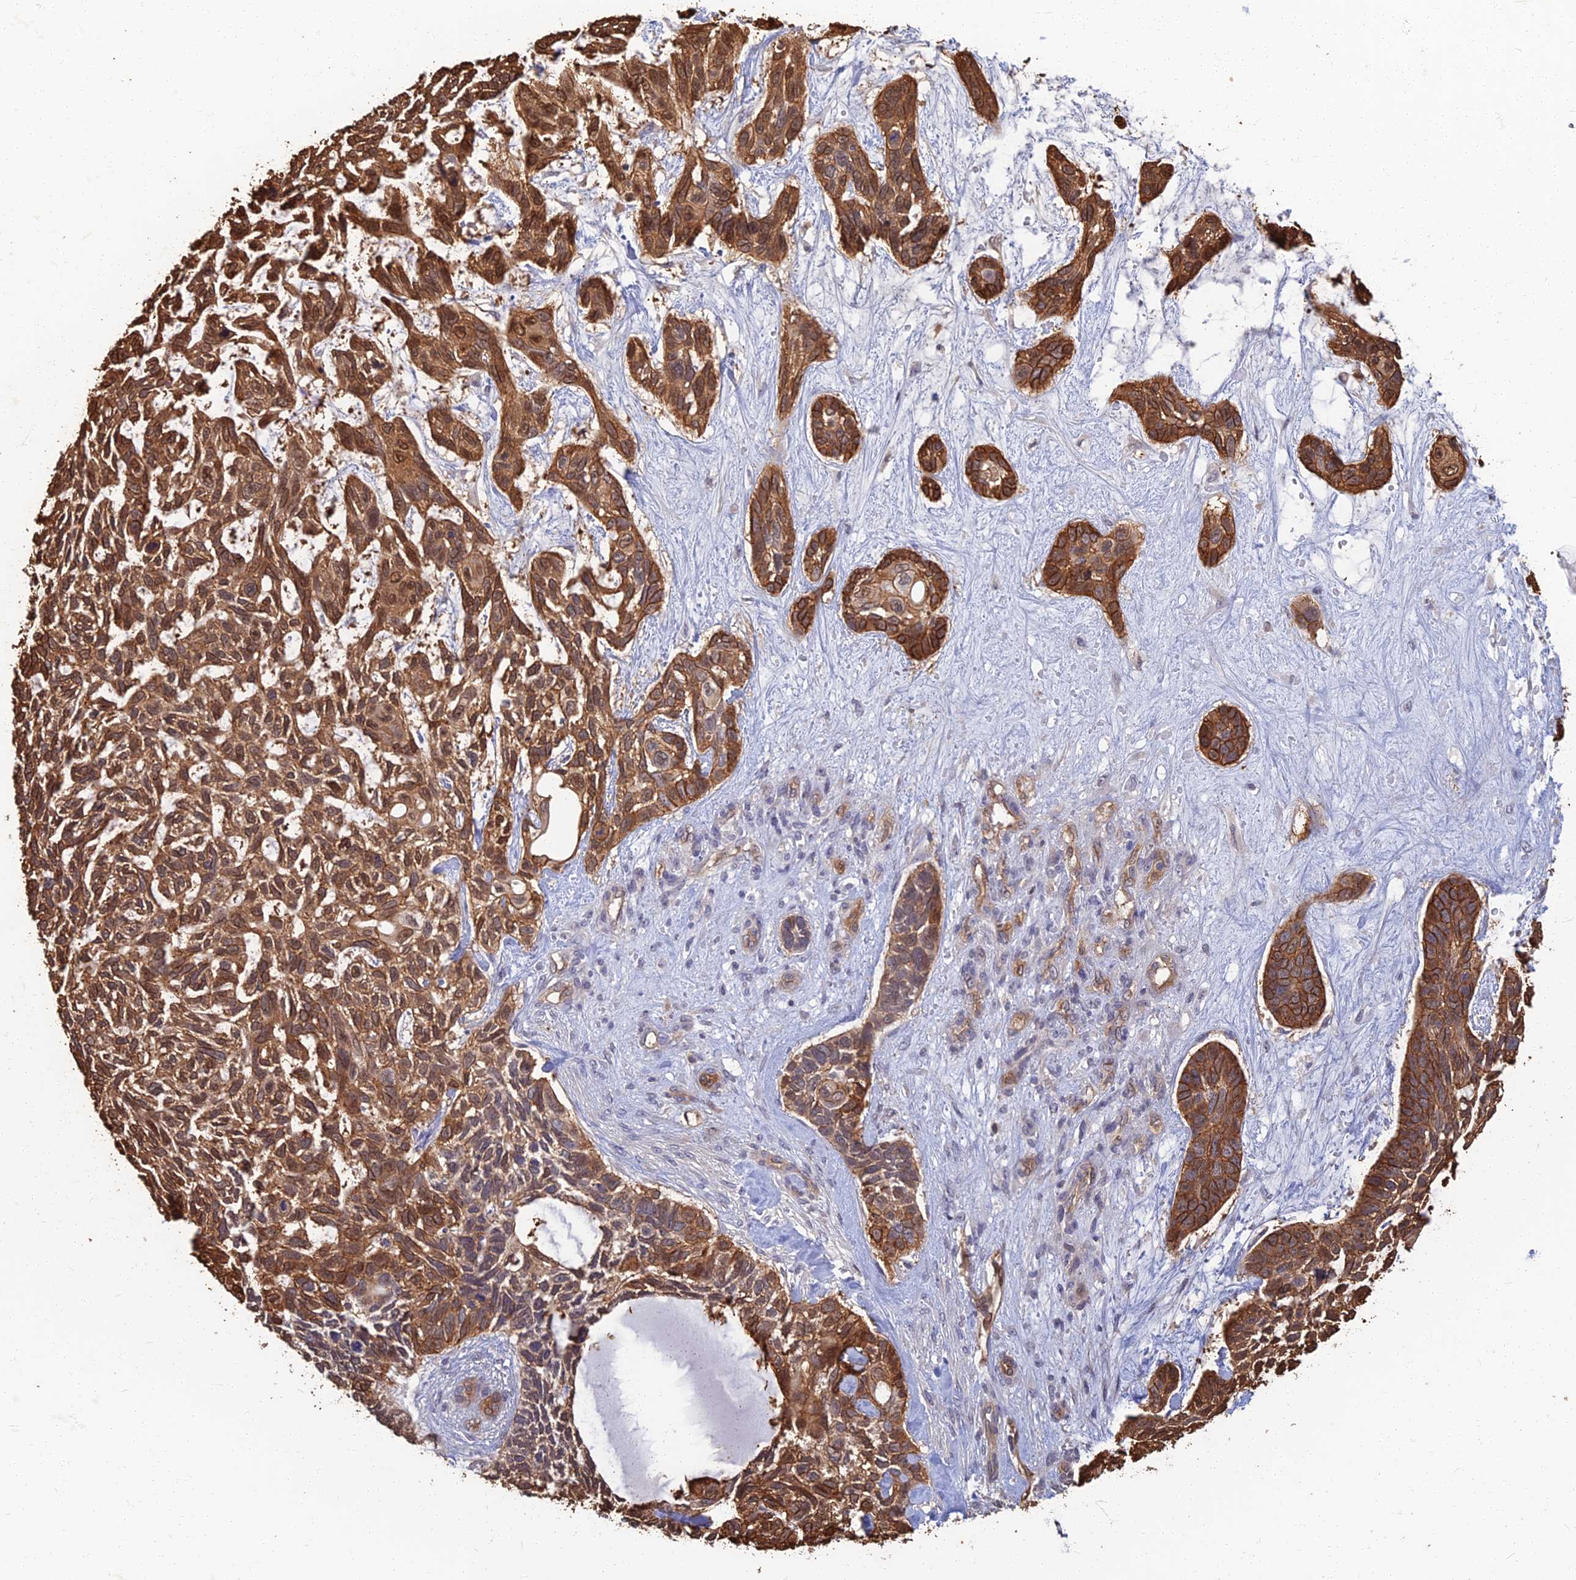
{"staining": {"intensity": "strong", "quantity": ">75%", "location": "cytoplasmic/membranous,nuclear"}, "tissue": "skin cancer", "cell_type": "Tumor cells", "image_type": "cancer", "snomed": [{"axis": "morphology", "description": "Basal cell carcinoma"}, {"axis": "topography", "description": "Skin"}], "caption": "Skin cancer stained with a protein marker exhibits strong staining in tumor cells.", "gene": "LRRN3", "patient": {"sex": "male", "age": 88}}